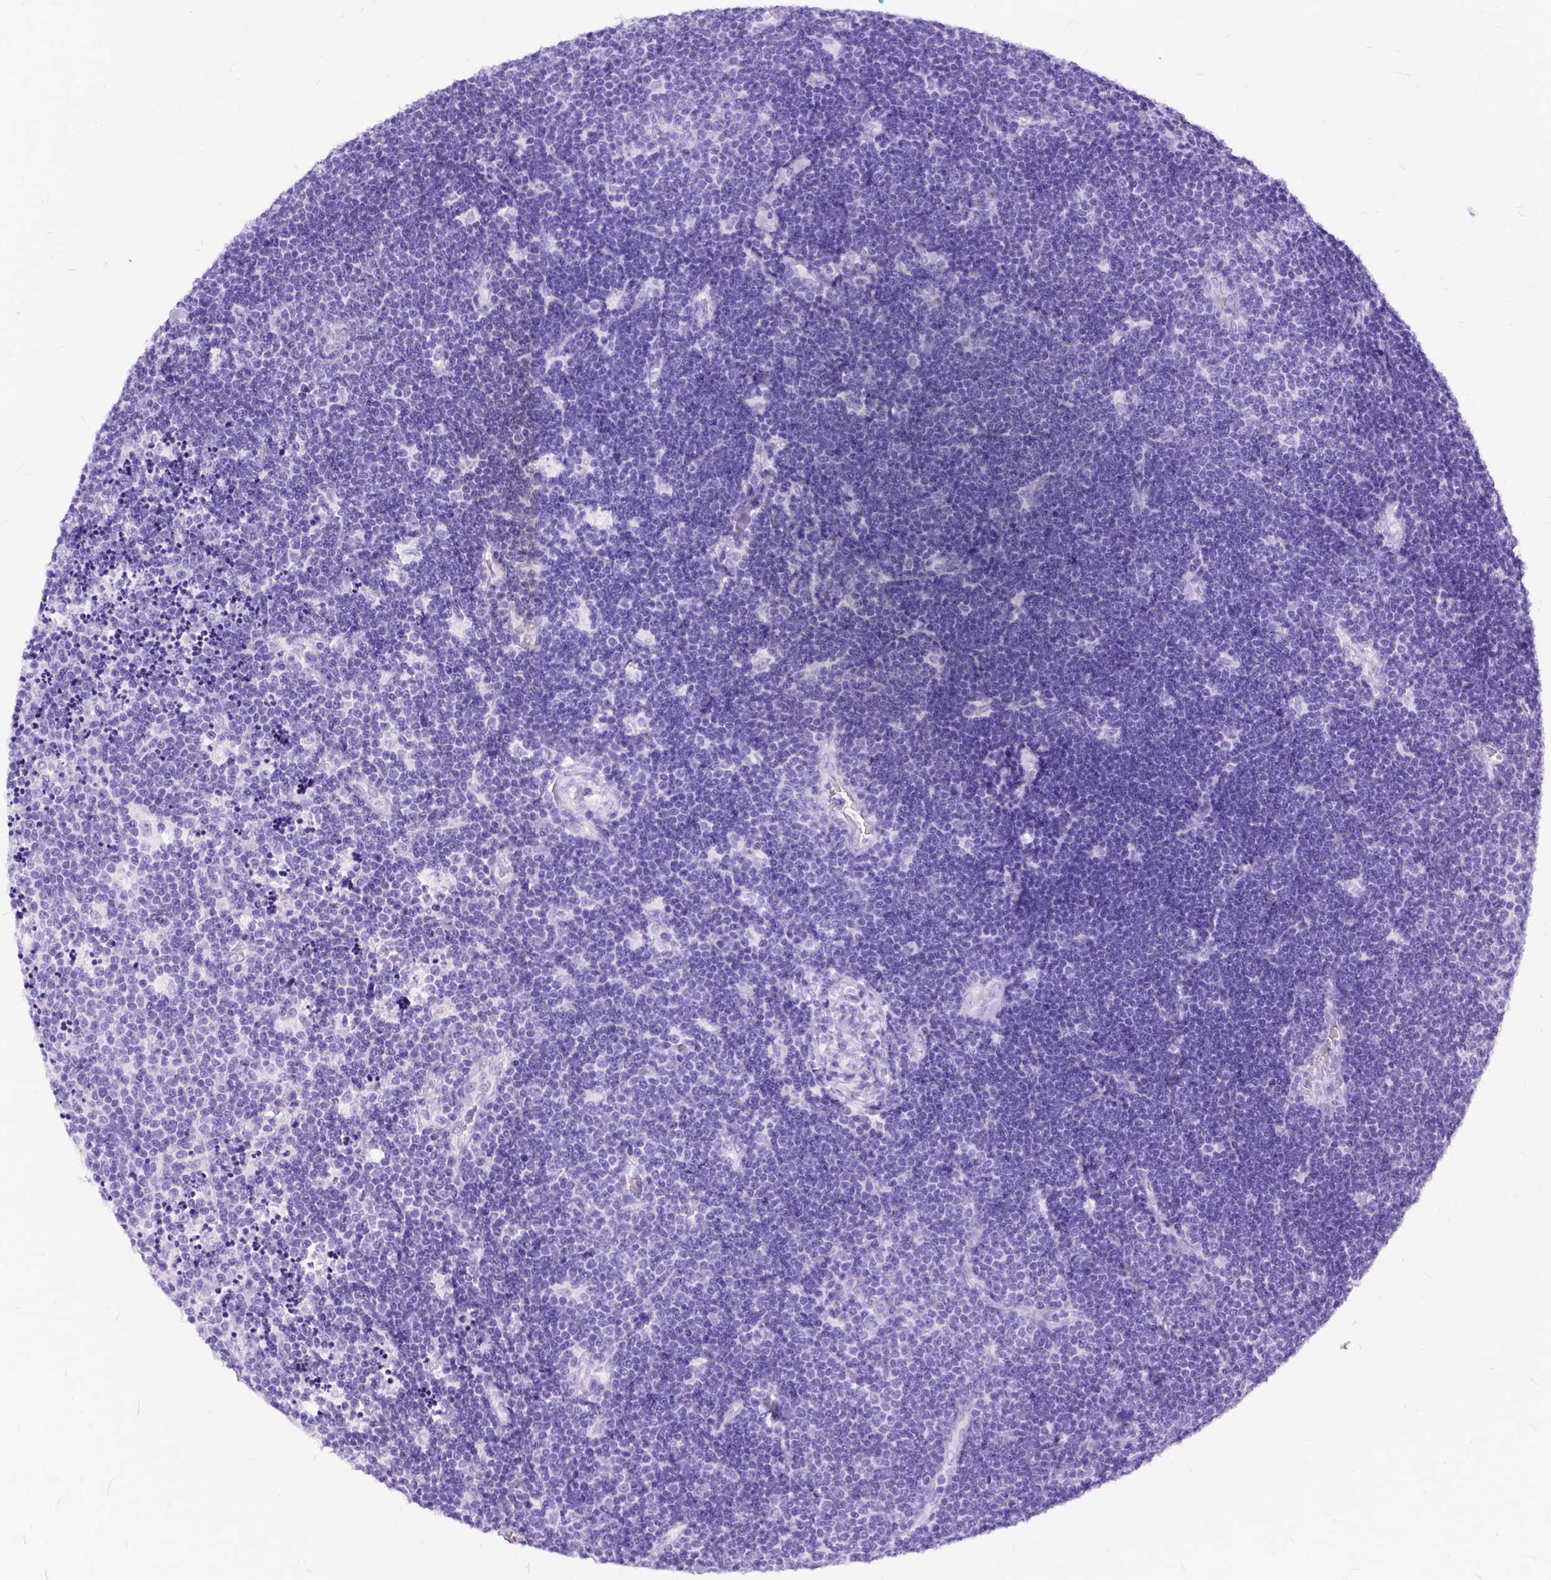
{"staining": {"intensity": "negative", "quantity": "none", "location": "none"}, "tissue": "lymphoma", "cell_type": "Tumor cells", "image_type": "cancer", "snomed": [{"axis": "morphology", "description": "Malignant lymphoma, non-Hodgkin's type, Low grade"}, {"axis": "topography", "description": "Brain"}], "caption": "Low-grade malignant lymphoma, non-Hodgkin's type stained for a protein using IHC exhibits no expression tumor cells.", "gene": "C1QTNF3", "patient": {"sex": "female", "age": 66}}